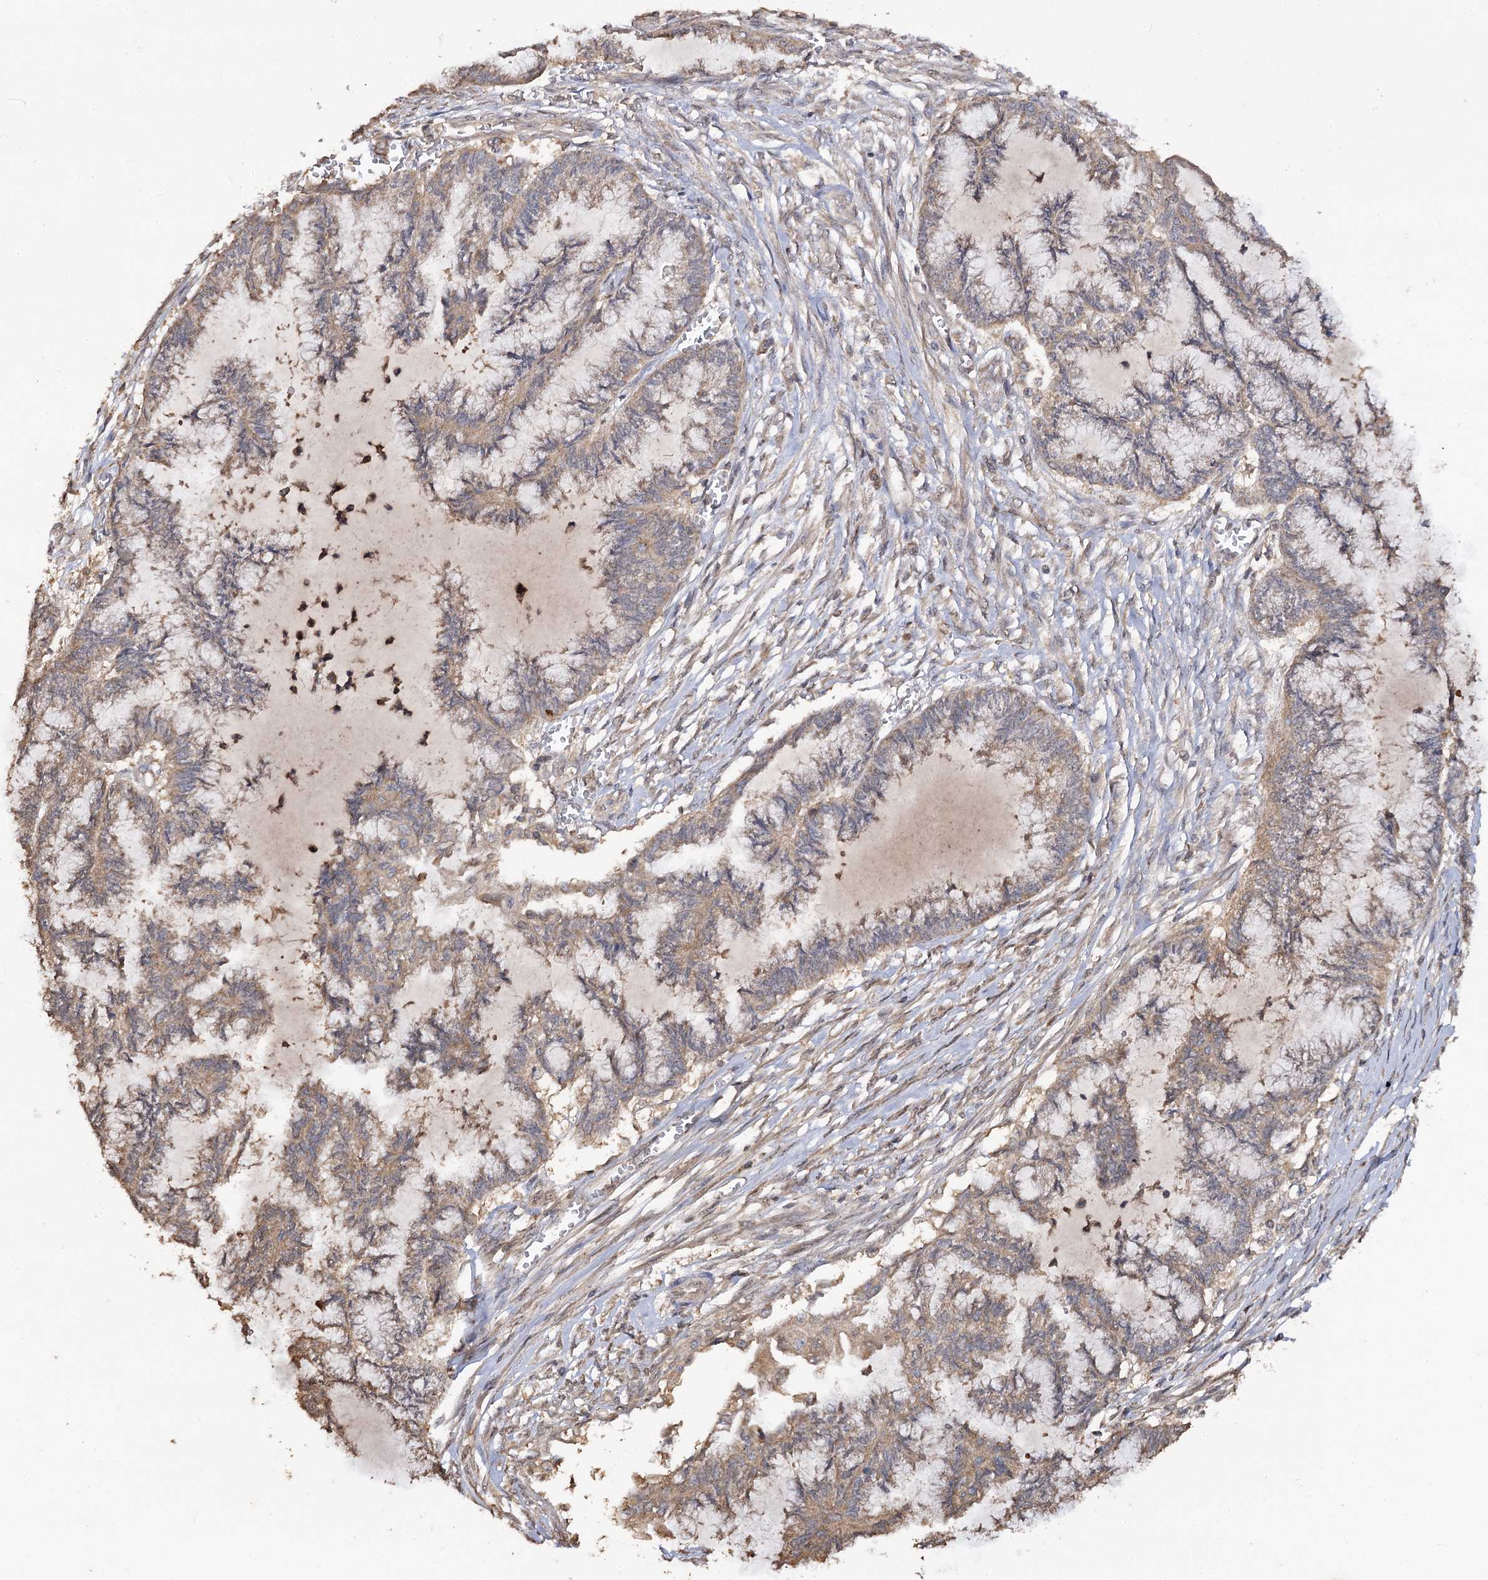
{"staining": {"intensity": "moderate", "quantity": ">75%", "location": "cytoplasmic/membranous"}, "tissue": "endometrial cancer", "cell_type": "Tumor cells", "image_type": "cancer", "snomed": [{"axis": "morphology", "description": "Adenocarcinoma, NOS"}, {"axis": "topography", "description": "Endometrium"}], "caption": "Endometrial cancer stained for a protein (brown) shows moderate cytoplasmic/membranous positive expression in about >75% of tumor cells.", "gene": "ARL13A", "patient": {"sex": "female", "age": 86}}